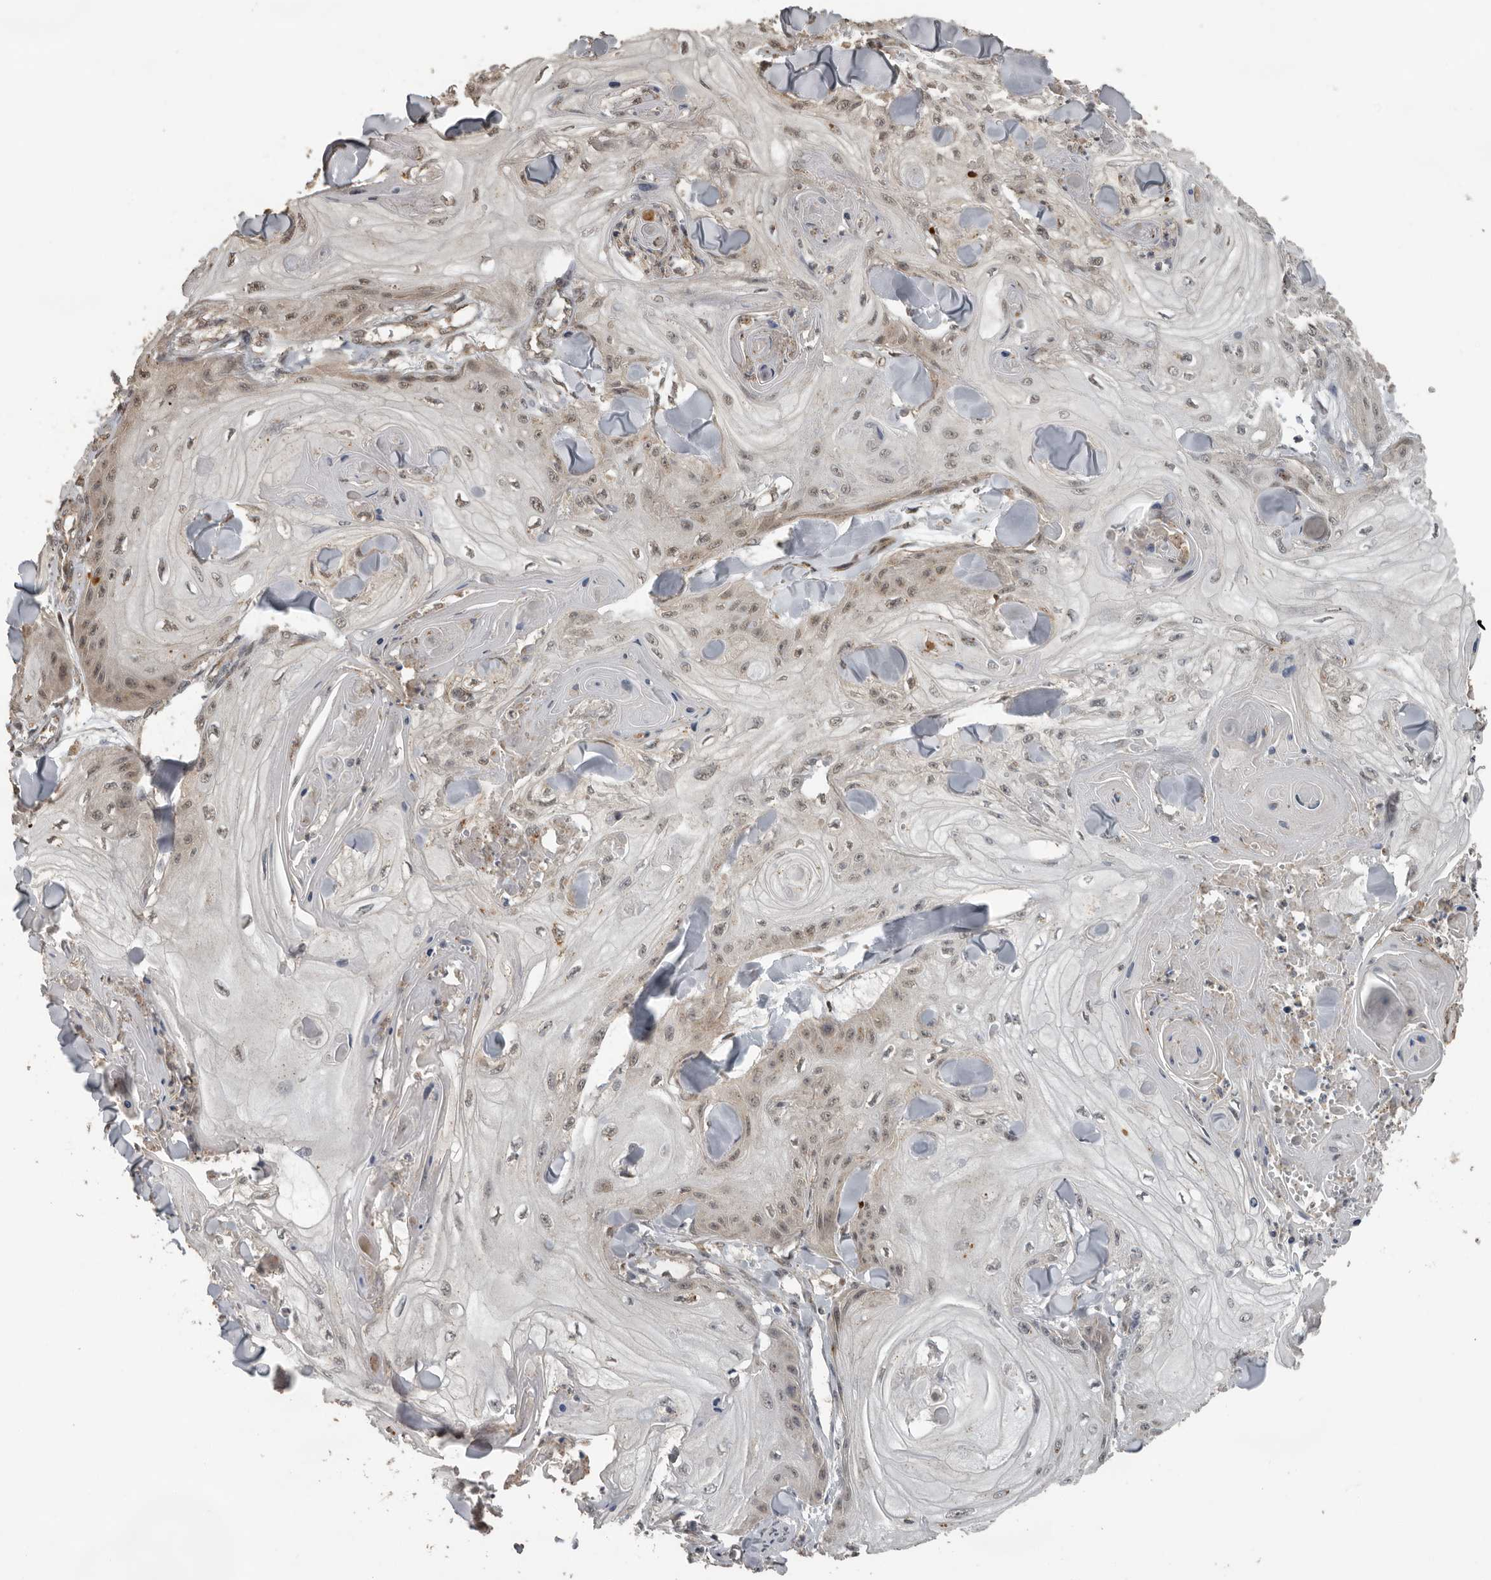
{"staining": {"intensity": "weak", "quantity": "<25%", "location": "cytoplasmic/membranous"}, "tissue": "skin cancer", "cell_type": "Tumor cells", "image_type": "cancer", "snomed": [{"axis": "morphology", "description": "Squamous cell carcinoma, NOS"}, {"axis": "topography", "description": "Skin"}], "caption": "An image of human skin squamous cell carcinoma is negative for staining in tumor cells.", "gene": "CEP350", "patient": {"sex": "male", "age": 74}}